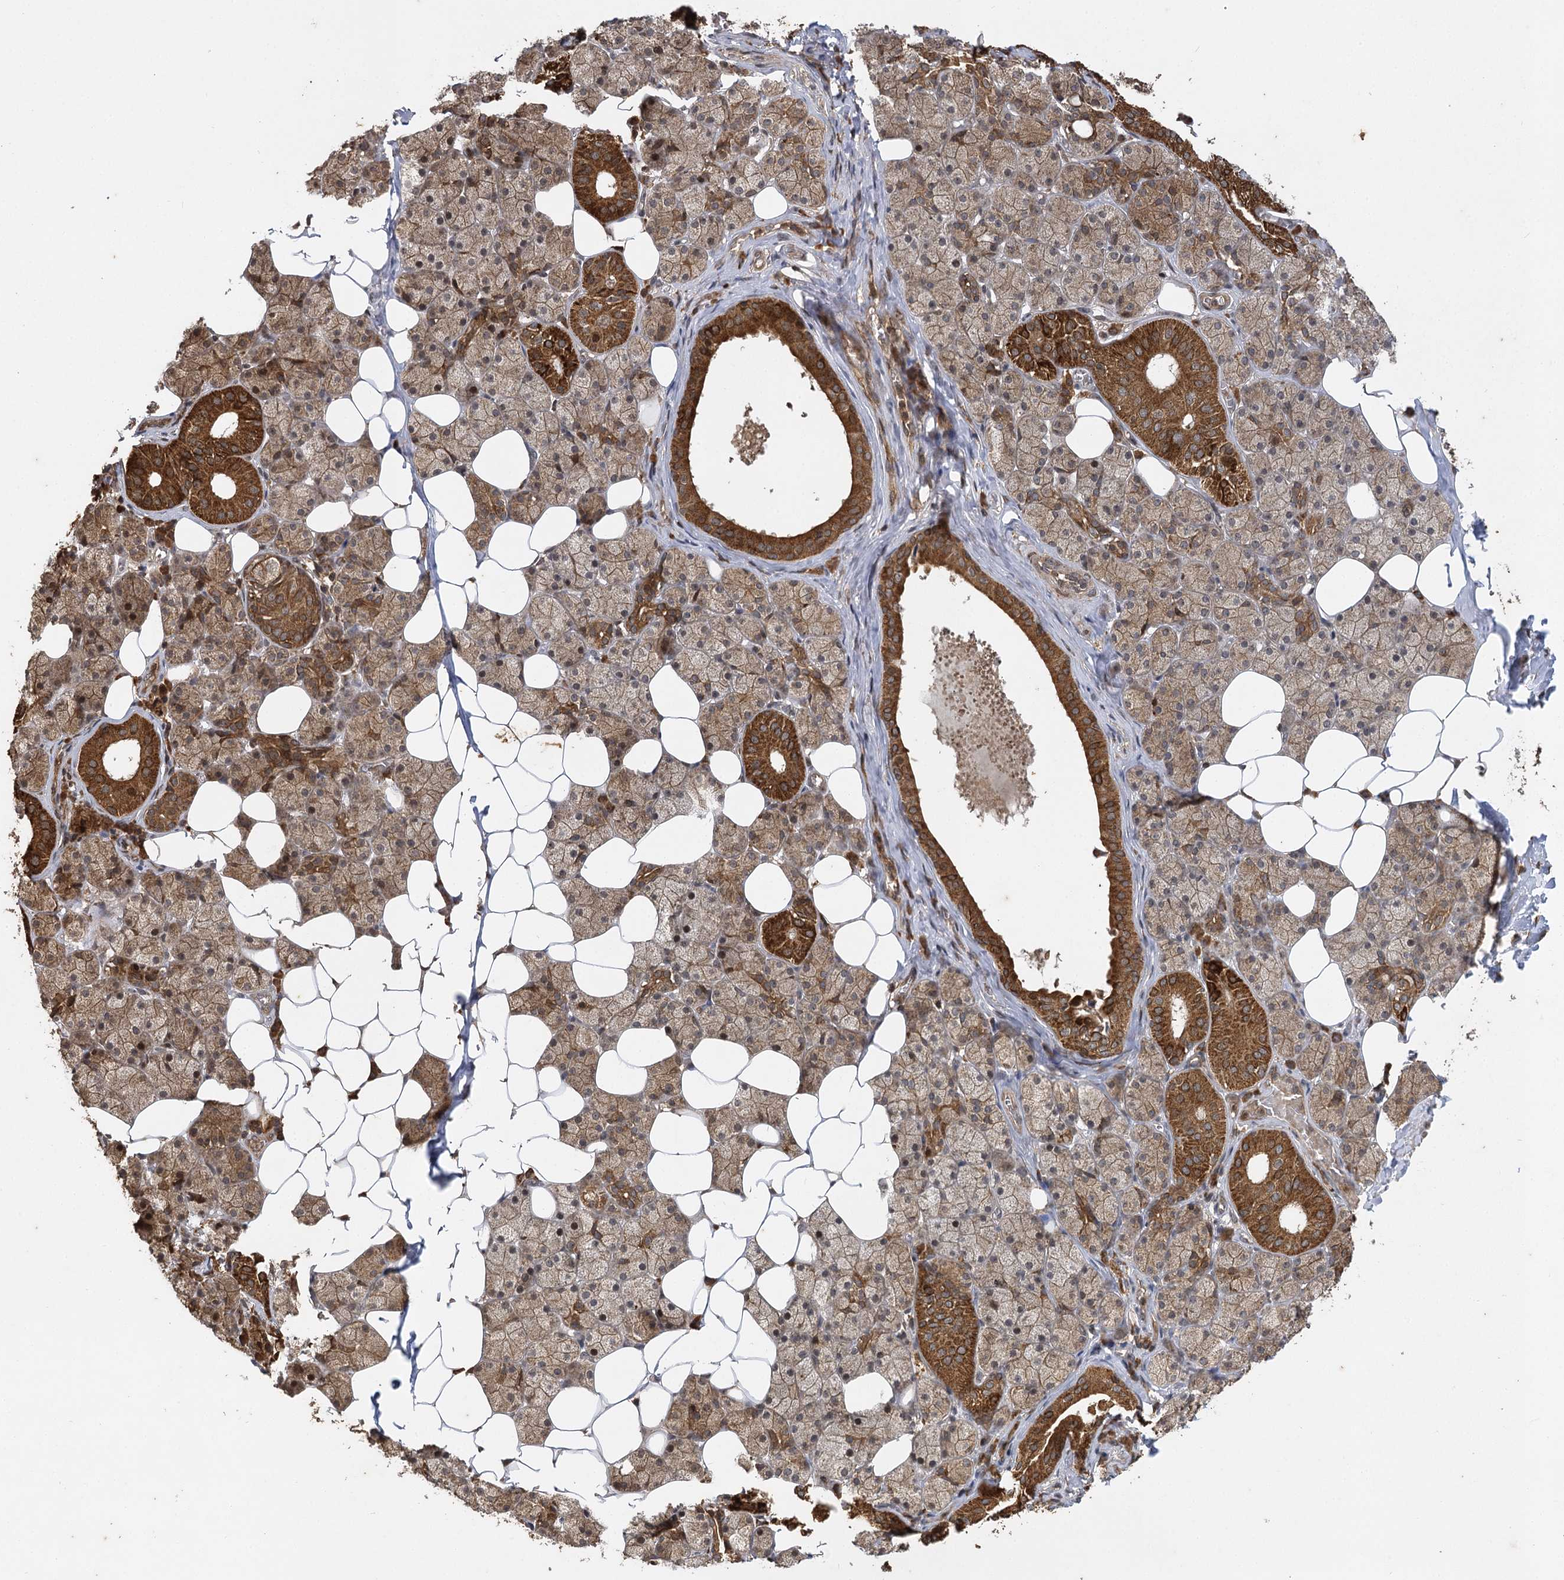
{"staining": {"intensity": "strong", "quantity": "25%-75%", "location": "cytoplasmic/membranous,nuclear"}, "tissue": "salivary gland", "cell_type": "Glandular cells", "image_type": "normal", "snomed": [{"axis": "morphology", "description": "Normal tissue, NOS"}, {"axis": "topography", "description": "Salivary gland"}], "caption": "Glandular cells demonstrate high levels of strong cytoplasmic/membranous,nuclear staining in approximately 25%-75% of cells in benign human salivary gland. The staining is performed using DAB brown chromogen to label protein expression. The nuclei are counter-stained blue using hematoxylin.", "gene": "IL11RA", "patient": {"sex": "female", "age": 33}}